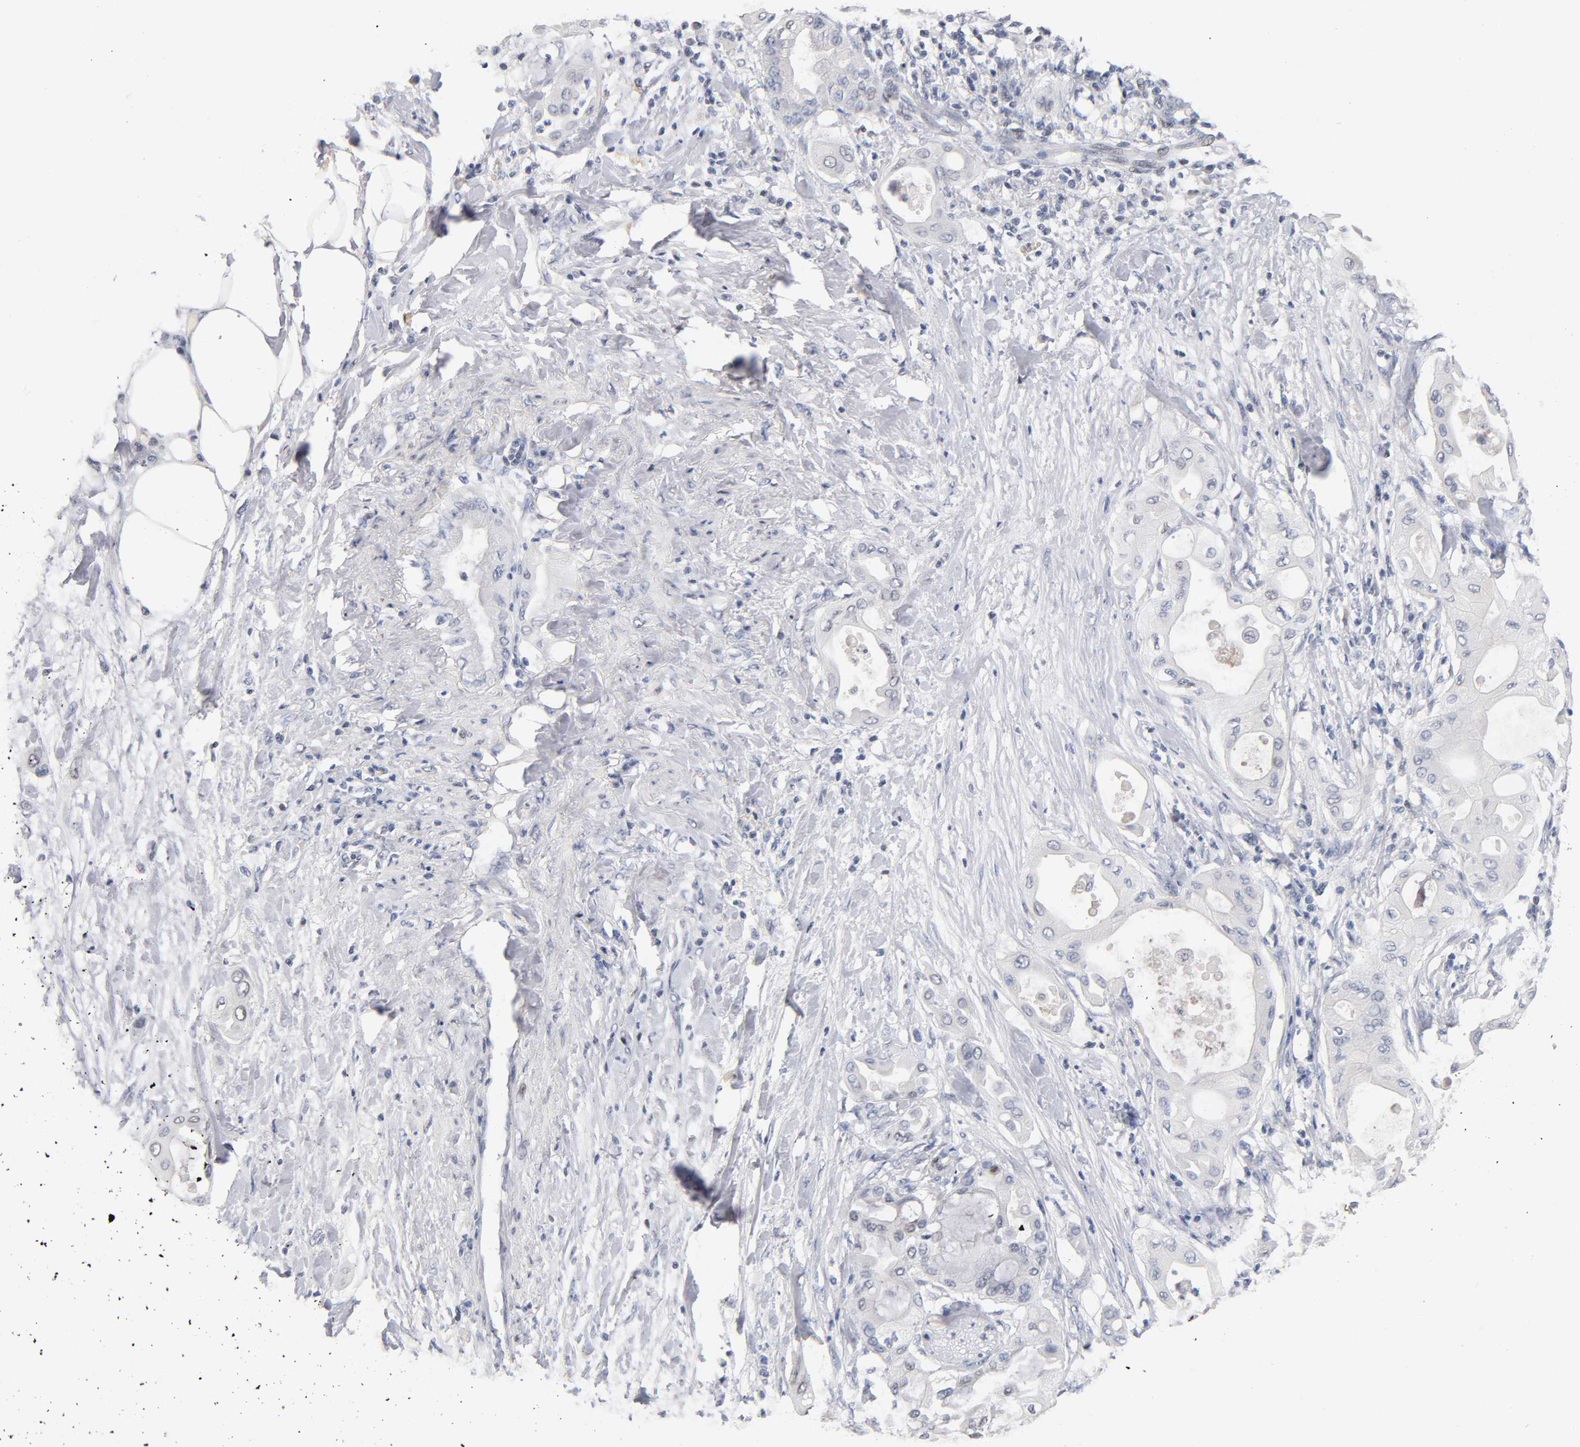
{"staining": {"intensity": "negative", "quantity": "none", "location": "none"}, "tissue": "pancreatic cancer", "cell_type": "Tumor cells", "image_type": "cancer", "snomed": [{"axis": "morphology", "description": "Adenocarcinoma, NOS"}, {"axis": "morphology", "description": "Adenocarcinoma, metastatic, NOS"}, {"axis": "topography", "description": "Lymph node"}, {"axis": "topography", "description": "Pancreas"}, {"axis": "topography", "description": "Duodenum"}], "caption": "Immunohistochemistry of pancreatic cancer shows no expression in tumor cells. The staining is performed using DAB brown chromogen with nuclei counter-stained in using hematoxylin.", "gene": "SP3", "patient": {"sex": "female", "age": 64}}